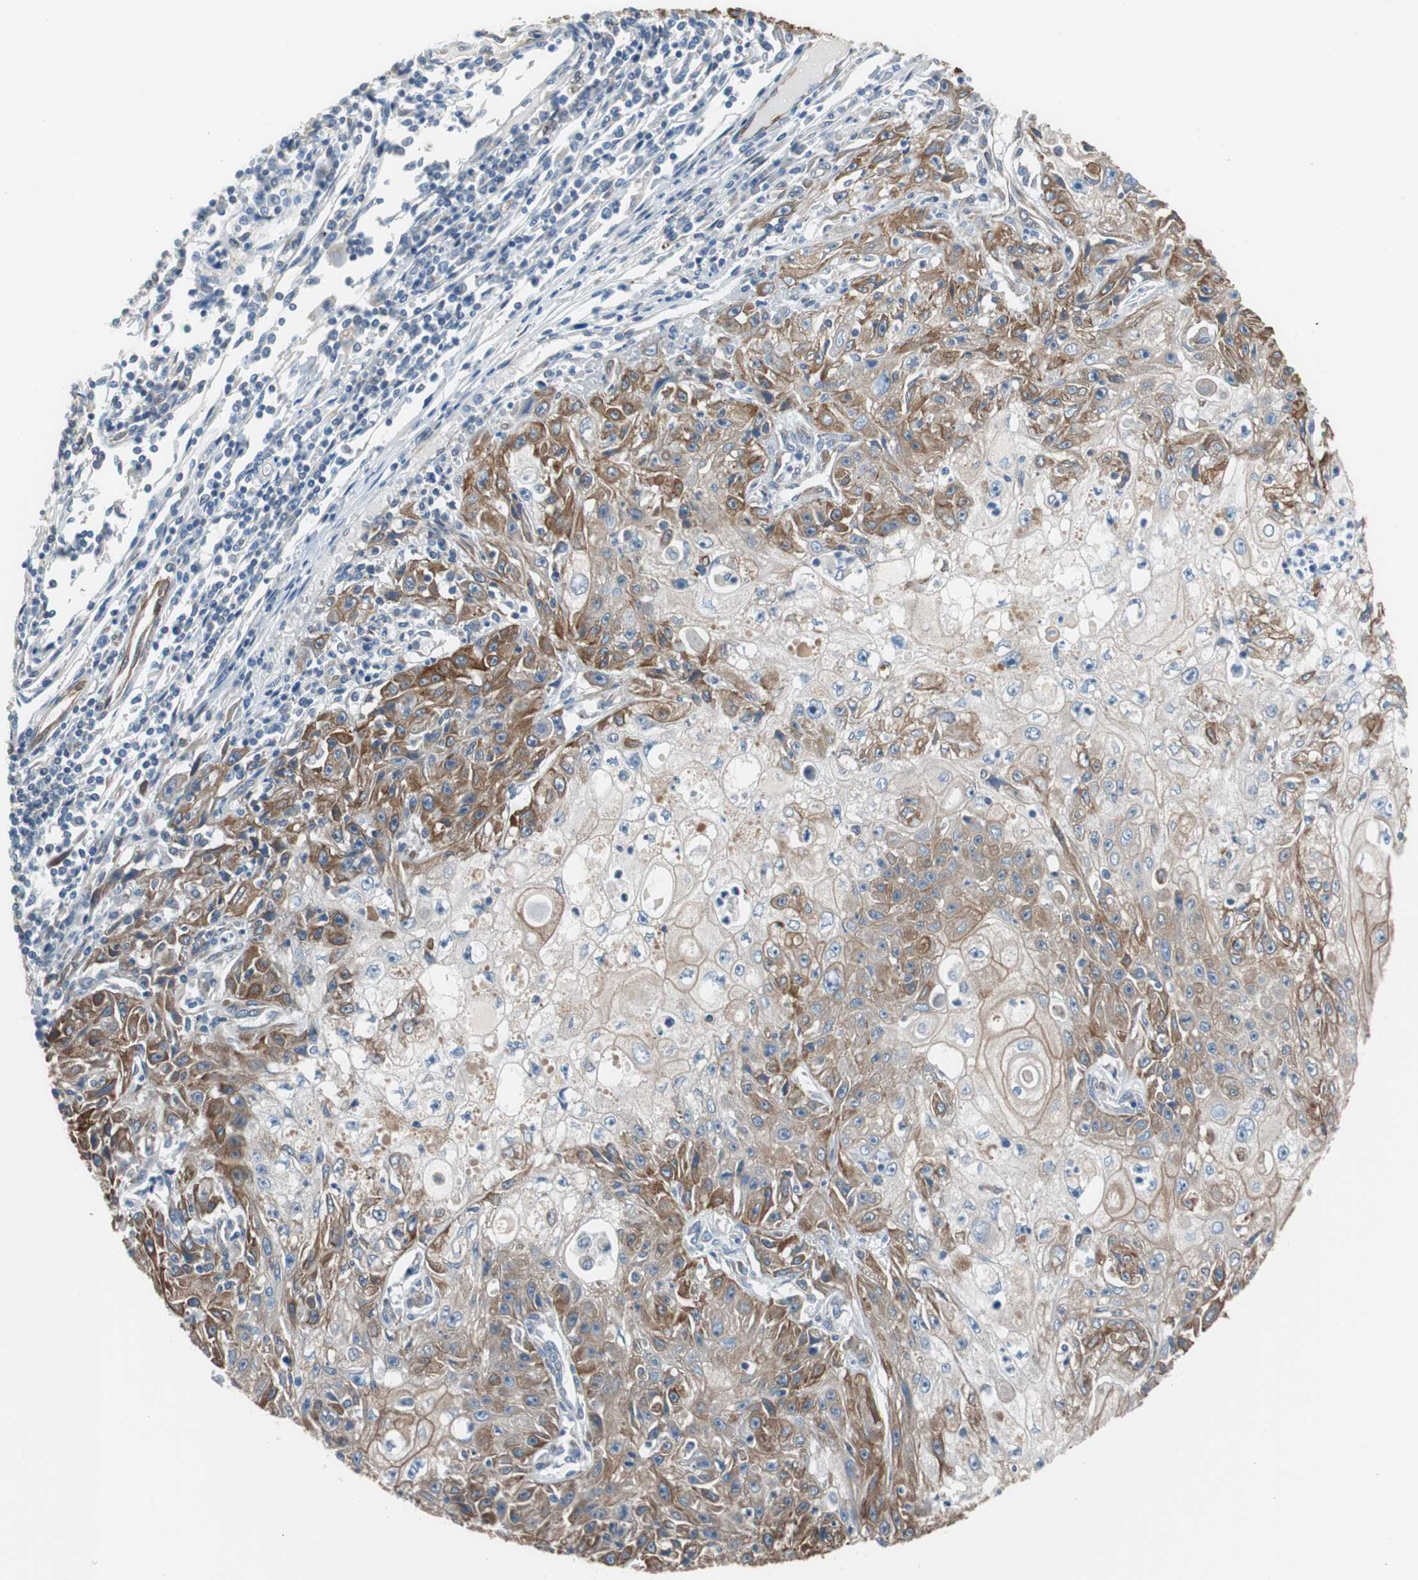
{"staining": {"intensity": "moderate", "quantity": "25%-75%", "location": "cytoplasmic/membranous"}, "tissue": "skin cancer", "cell_type": "Tumor cells", "image_type": "cancer", "snomed": [{"axis": "morphology", "description": "Squamous cell carcinoma, NOS"}, {"axis": "topography", "description": "Skin"}], "caption": "Tumor cells reveal medium levels of moderate cytoplasmic/membranous positivity in about 25%-75% of cells in human skin cancer (squamous cell carcinoma). Immunohistochemistry stains the protein in brown and the nuclei are stained blue.", "gene": "KIF3B", "patient": {"sex": "male", "age": 75}}